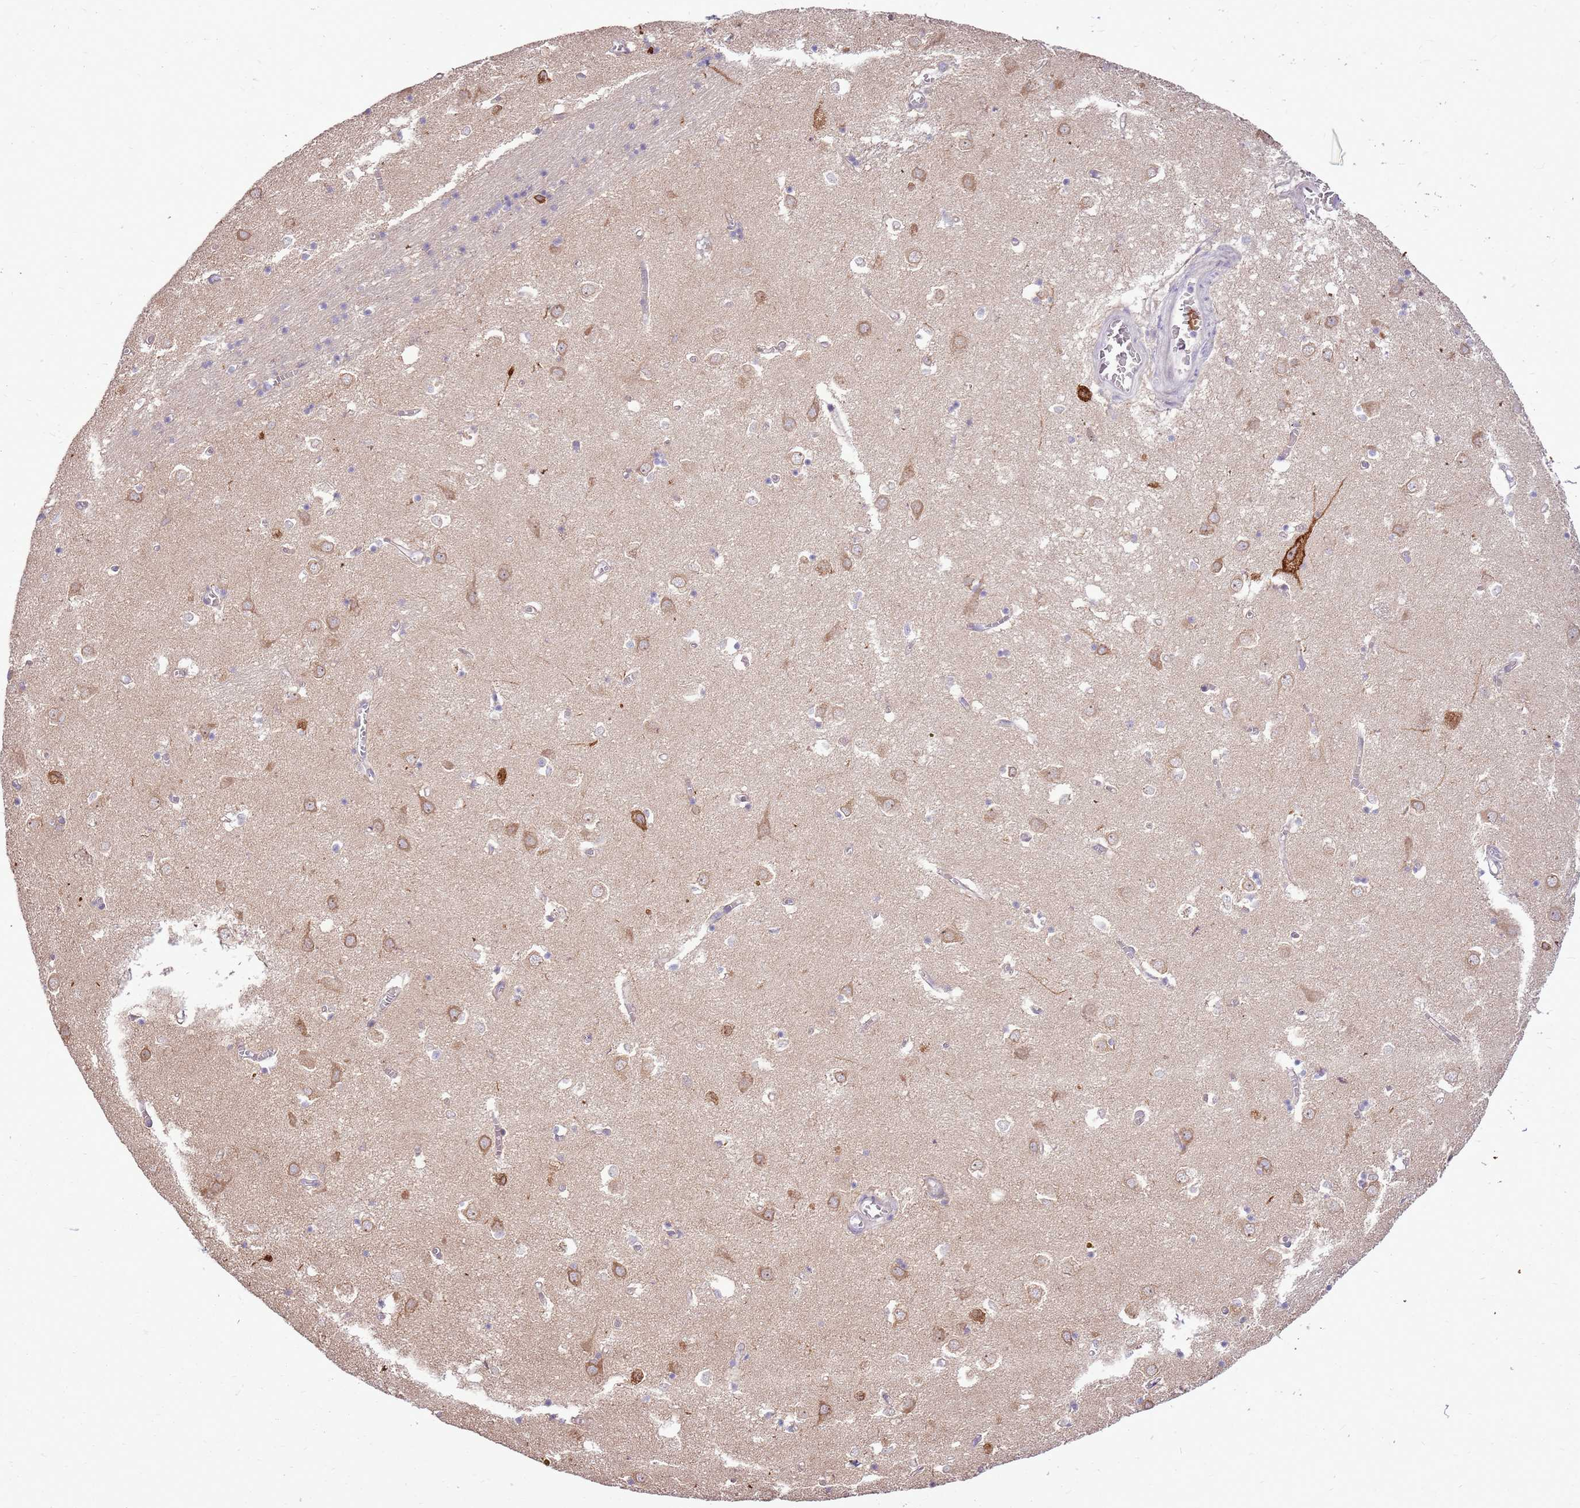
{"staining": {"intensity": "negative", "quantity": "none", "location": "none"}, "tissue": "caudate", "cell_type": "Glial cells", "image_type": "normal", "snomed": [{"axis": "morphology", "description": "Normal tissue, NOS"}, {"axis": "topography", "description": "Lateral ventricle wall"}], "caption": "Immunohistochemistry (IHC) image of benign human caudate stained for a protein (brown), which exhibits no expression in glial cells.", "gene": "UGGT2", "patient": {"sex": "male", "age": 70}}